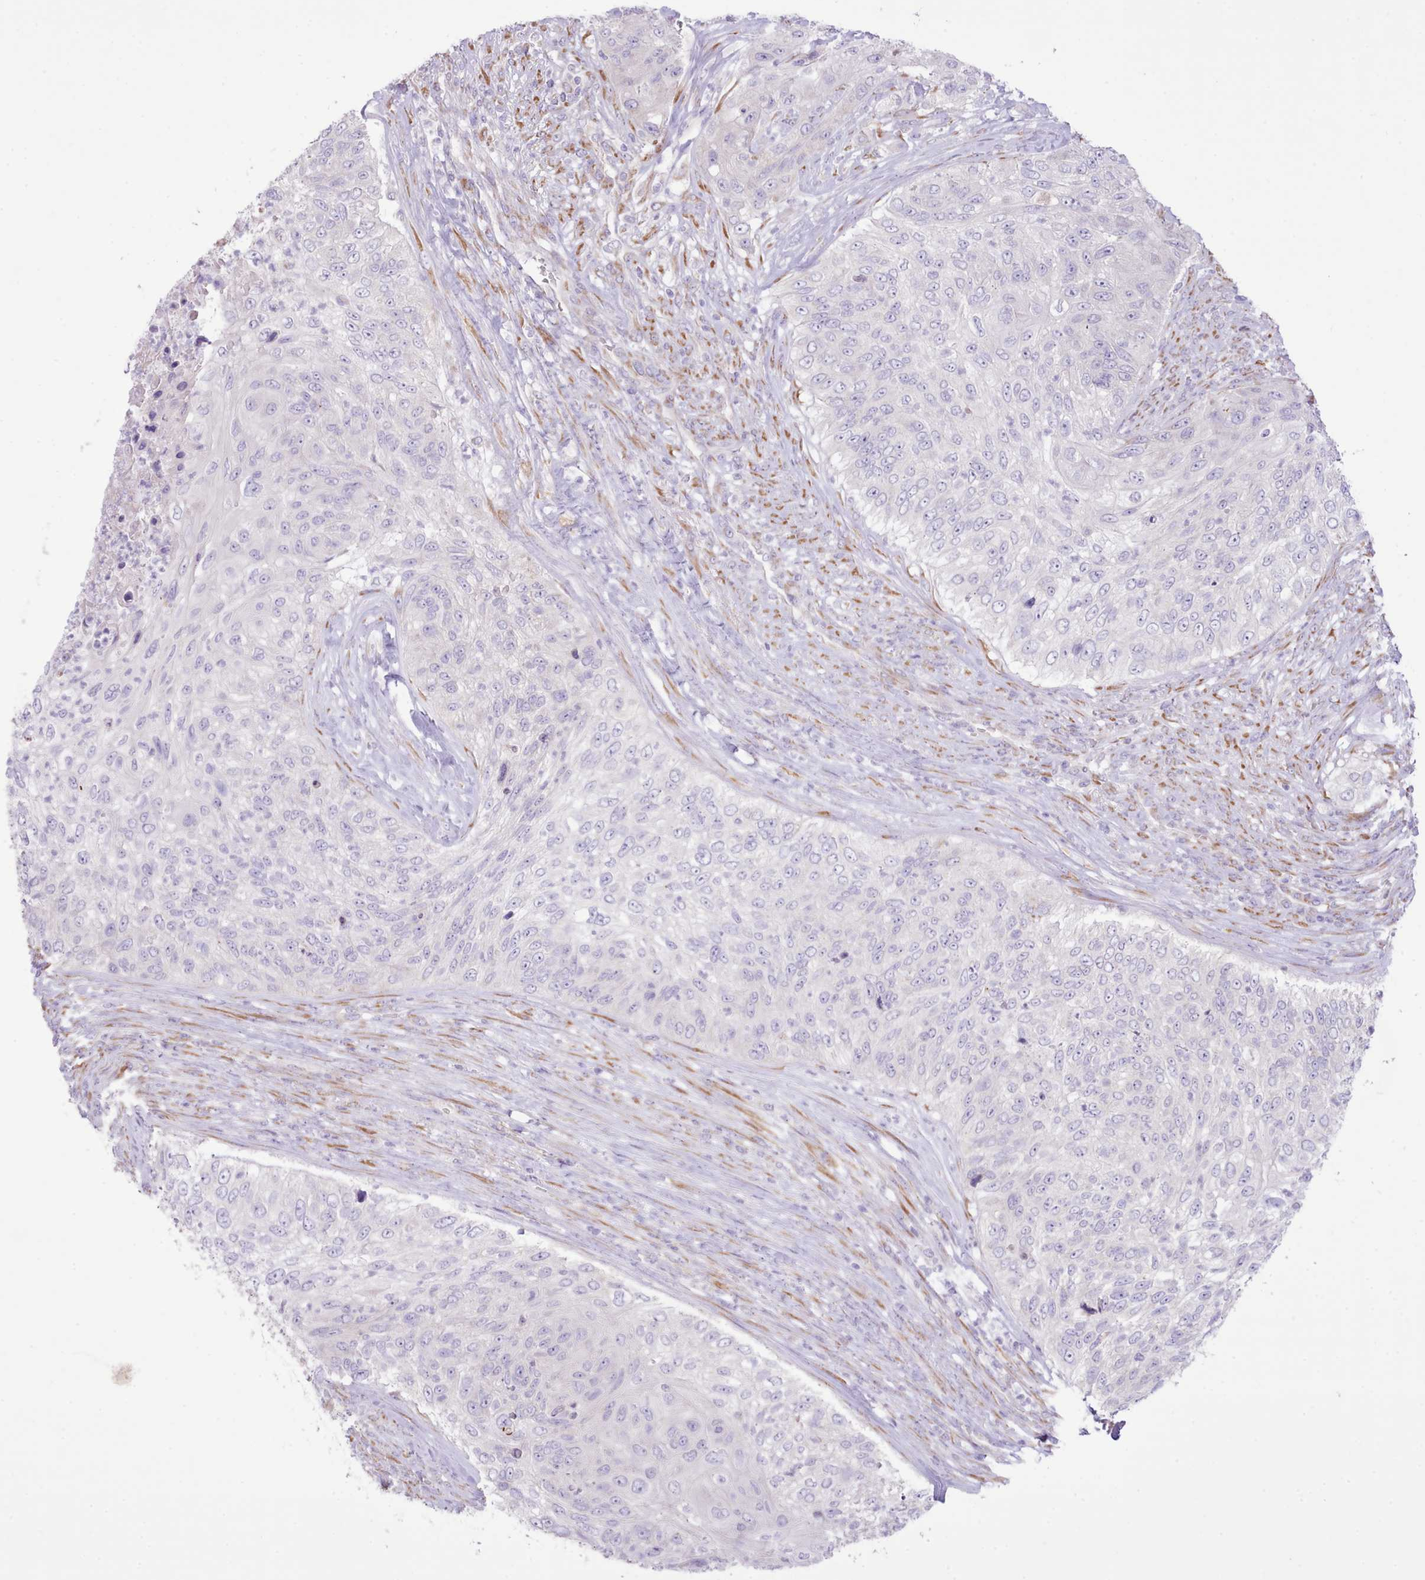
{"staining": {"intensity": "negative", "quantity": "none", "location": "none"}, "tissue": "urothelial cancer", "cell_type": "Tumor cells", "image_type": "cancer", "snomed": [{"axis": "morphology", "description": "Urothelial carcinoma, High grade"}, {"axis": "topography", "description": "Urinary bladder"}], "caption": "The IHC photomicrograph has no significant positivity in tumor cells of high-grade urothelial carcinoma tissue.", "gene": "CCL1", "patient": {"sex": "female", "age": 60}}